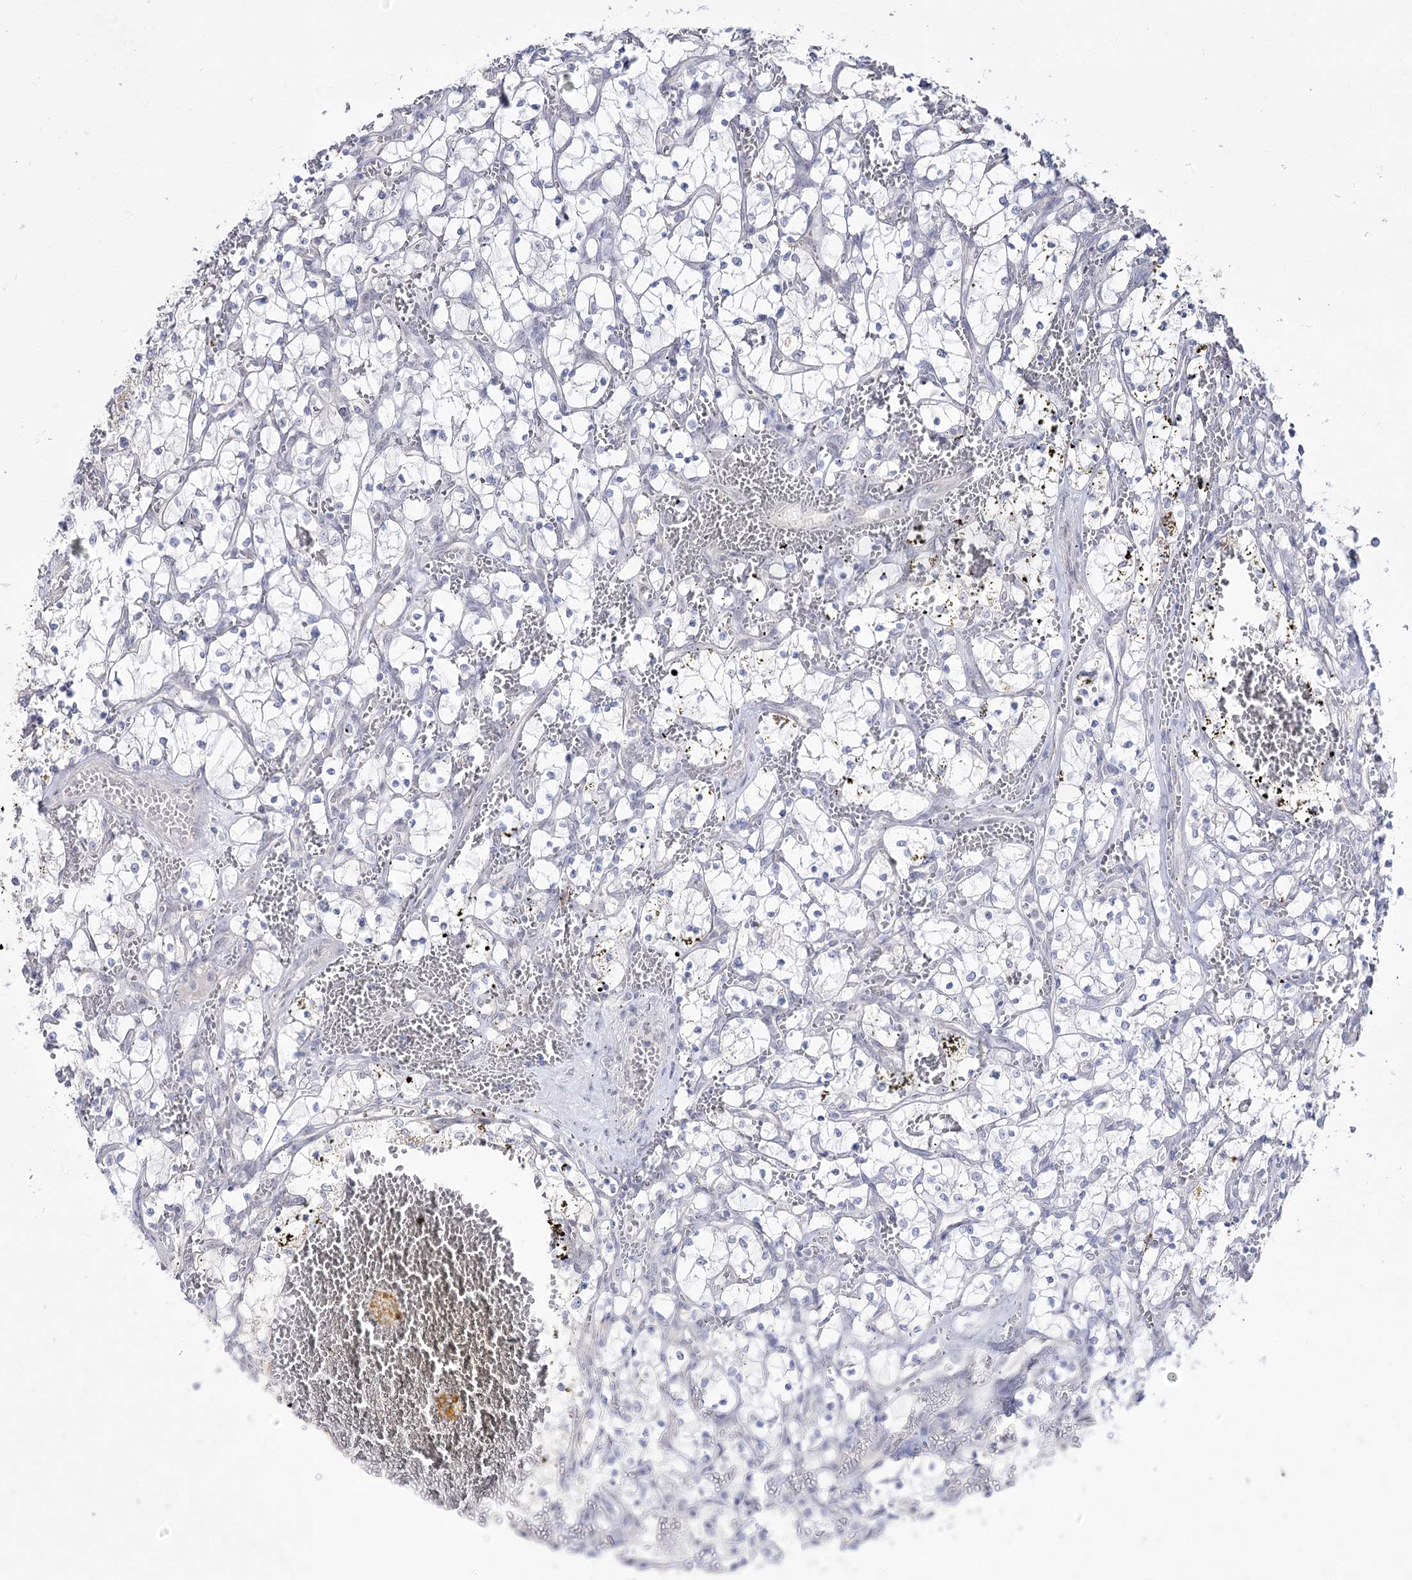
{"staining": {"intensity": "negative", "quantity": "none", "location": "none"}, "tissue": "renal cancer", "cell_type": "Tumor cells", "image_type": "cancer", "snomed": [{"axis": "morphology", "description": "Adenocarcinoma, NOS"}, {"axis": "topography", "description": "Kidney"}], "caption": "Immunohistochemistry of renal adenocarcinoma exhibits no staining in tumor cells.", "gene": "DDX50", "patient": {"sex": "female", "age": 69}}